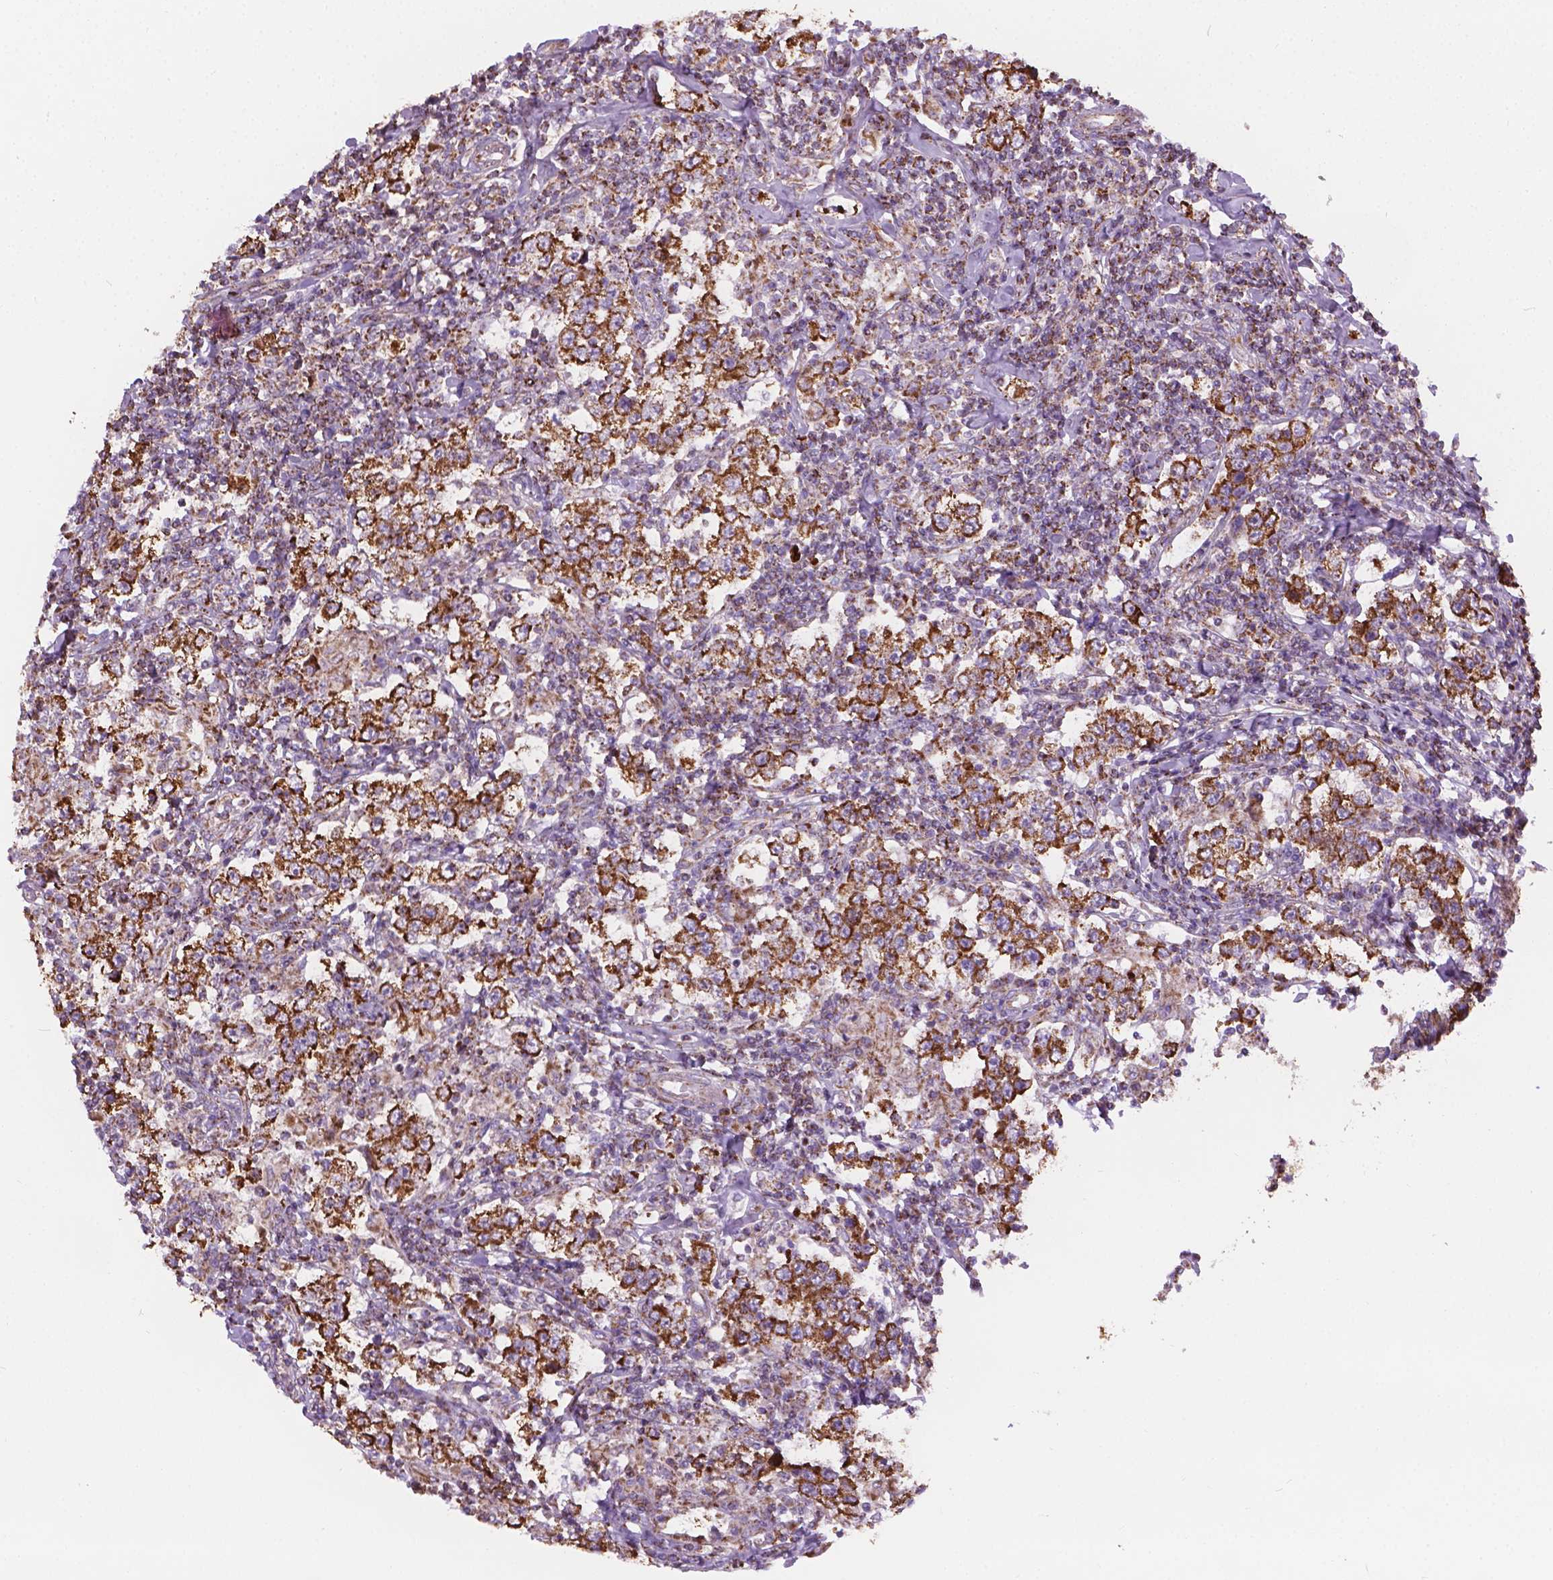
{"staining": {"intensity": "strong", "quantity": ">75%", "location": "cytoplasmic/membranous"}, "tissue": "testis cancer", "cell_type": "Tumor cells", "image_type": "cancer", "snomed": [{"axis": "morphology", "description": "Seminoma, NOS"}, {"axis": "morphology", "description": "Carcinoma, Embryonal, NOS"}, {"axis": "topography", "description": "Testis"}], "caption": "High-magnification brightfield microscopy of testis cancer stained with DAB (brown) and counterstained with hematoxylin (blue). tumor cells exhibit strong cytoplasmic/membranous positivity is identified in approximately>75% of cells.", "gene": "PIBF1", "patient": {"sex": "male", "age": 41}}